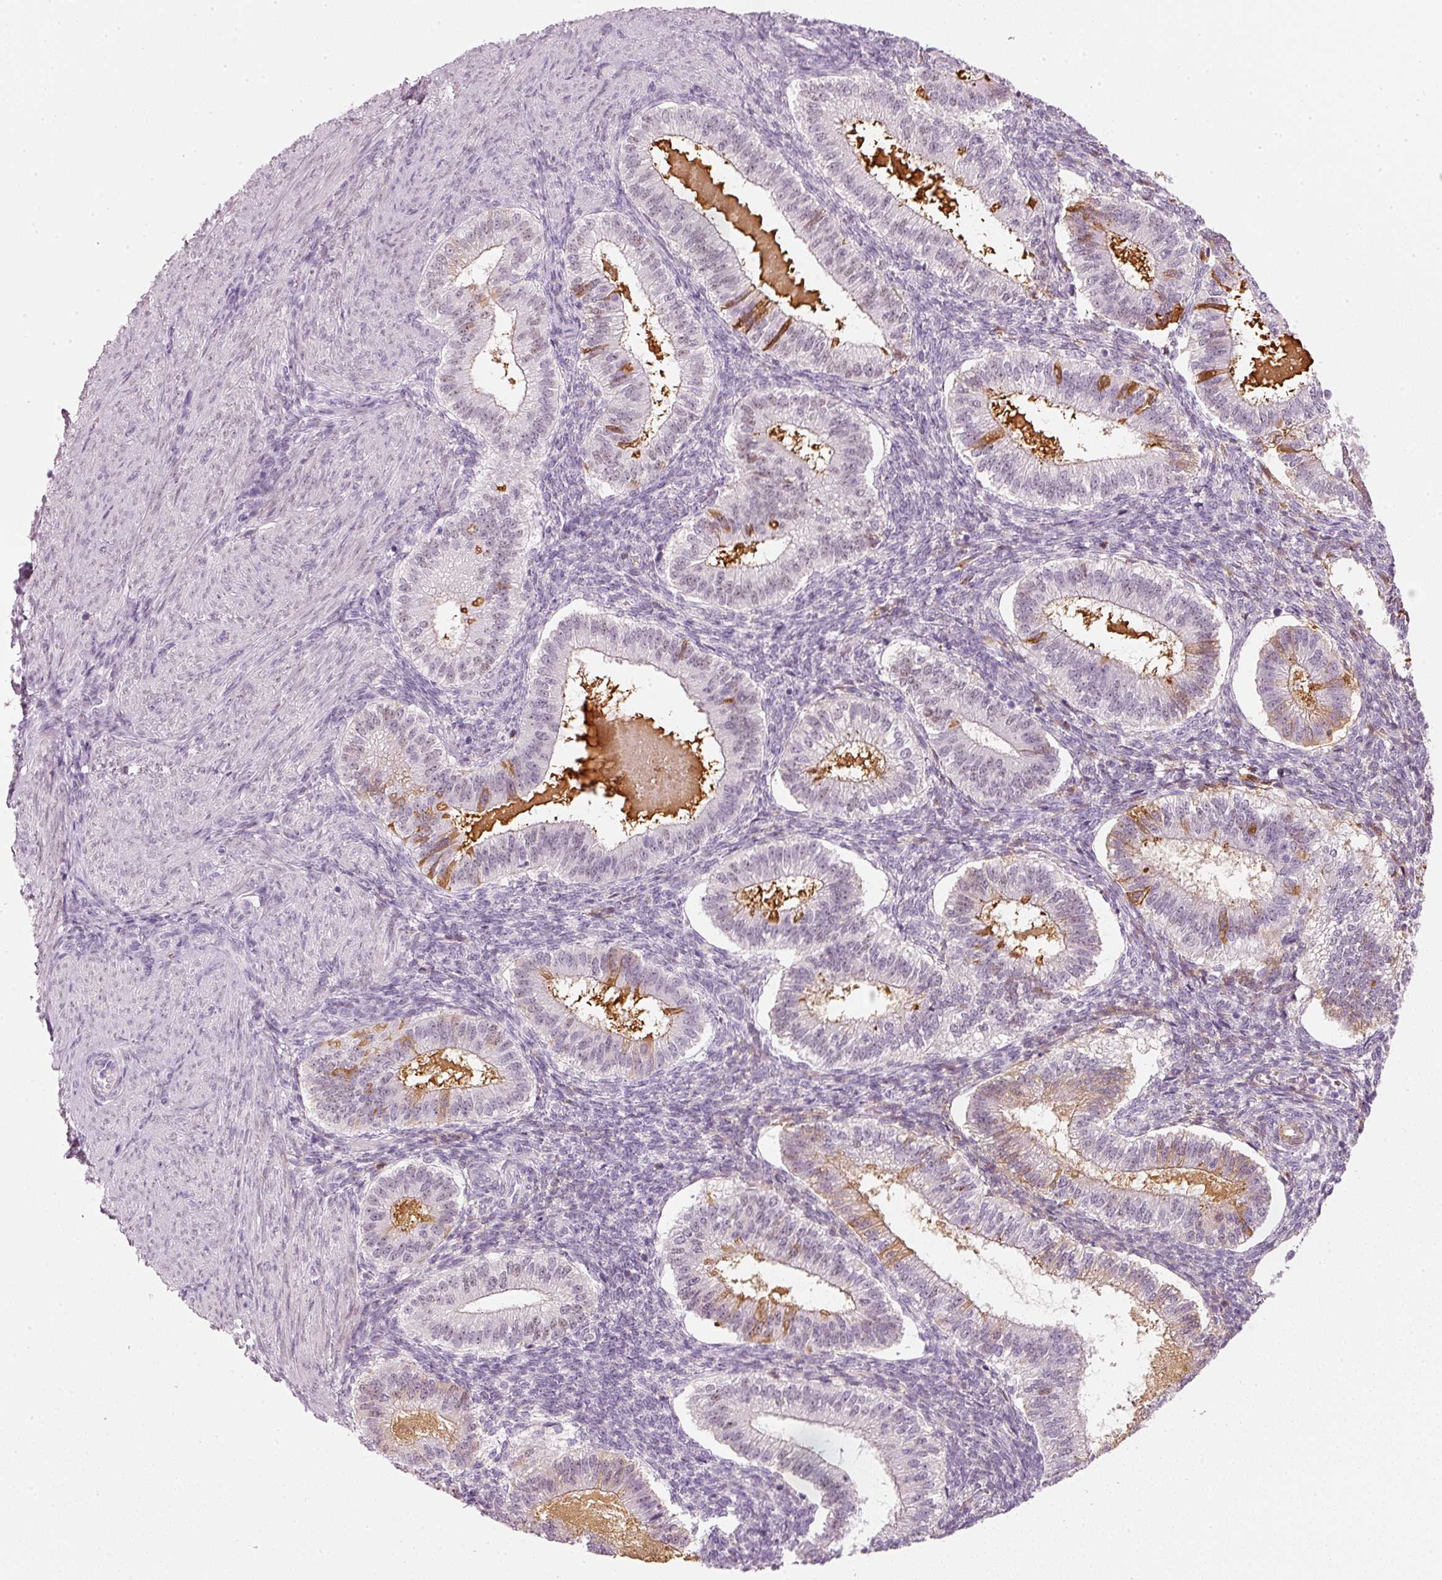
{"staining": {"intensity": "negative", "quantity": "none", "location": "none"}, "tissue": "endometrium", "cell_type": "Cells in endometrial stroma", "image_type": "normal", "snomed": [{"axis": "morphology", "description": "Normal tissue, NOS"}, {"axis": "topography", "description": "Endometrium"}], "caption": "Immunohistochemistry (IHC) histopathology image of benign human endometrium stained for a protein (brown), which shows no positivity in cells in endometrial stroma. (DAB (3,3'-diaminobenzidine) immunohistochemistry (IHC), high magnification).", "gene": "VCAM1", "patient": {"sex": "female", "age": 25}}